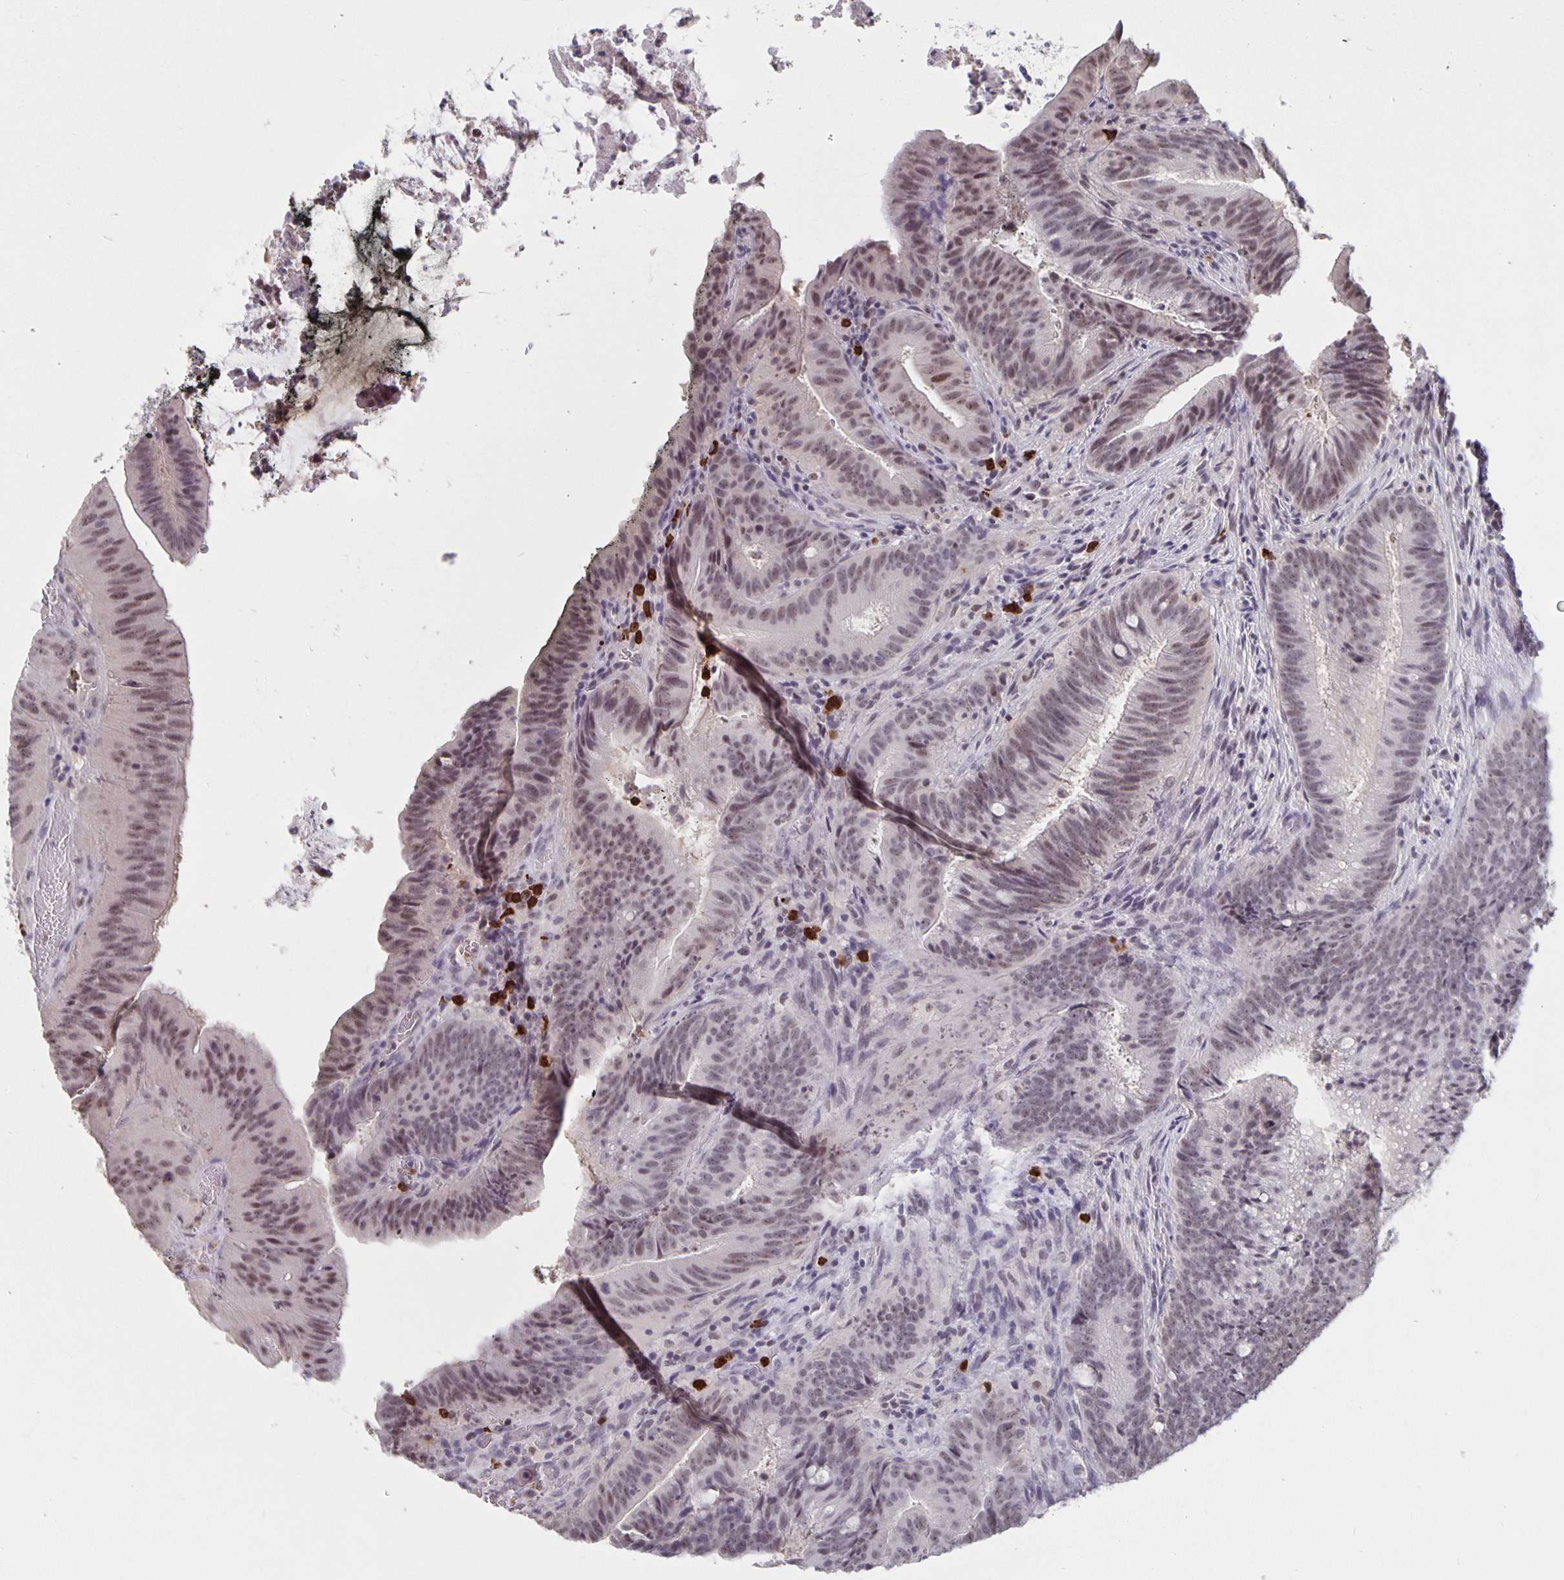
{"staining": {"intensity": "weak", "quantity": "25%-75%", "location": "nuclear"}, "tissue": "colorectal cancer", "cell_type": "Tumor cells", "image_type": "cancer", "snomed": [{"axis": "morphology", "description": "Adenocarcinoma, NOS"}, {"axis": "topography", "description": "Colon"}], "caption": "This histopathology image exhibits immunohistochemistry (IHC) staining of human colorectal adenocarcinoma, with low weak nuclear positivity in approximately 25%-75% of tumor cells.", "gene": "ZNF691", "patient": {"sex": "female", "age": 43}}